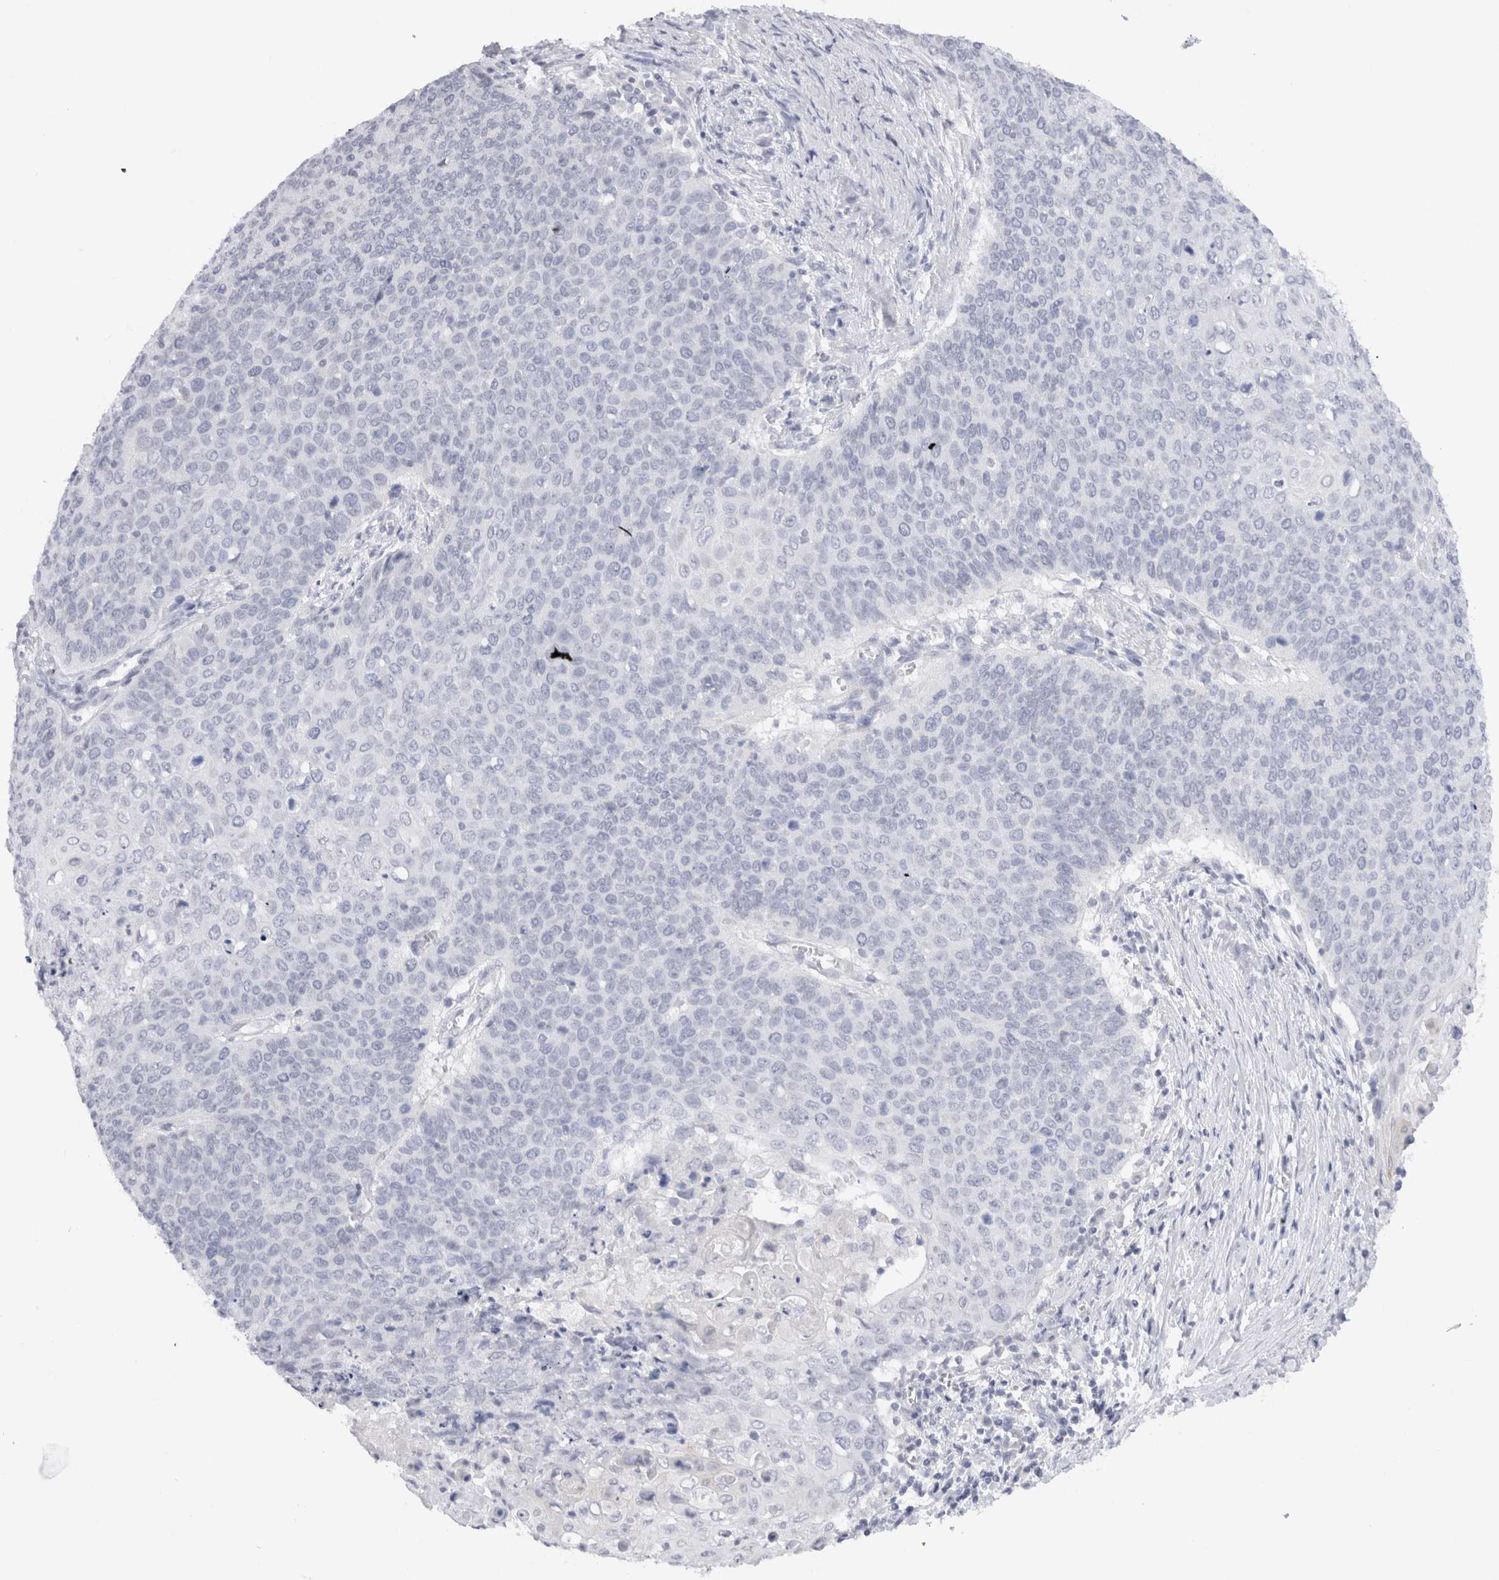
{"staining": {"intensity": "negative", "quantity": "none", "location": "none"}, "tissue": "cervical cancer", "cell_type": "Tumor cells", "image_type": "cancer", "snomed": [{"axis": "morphology", "description": "Squamous cell carcinoma, NOS"}, {"axis": "topography", "description": "Cervix"}], "caption": "Immunohistochemical staining of squamous cell carcinoma (cervical) shows no significant positivity in tumor cells.", "gene": "C9orf50", "patient": {"sex": "female", "age": 39}}